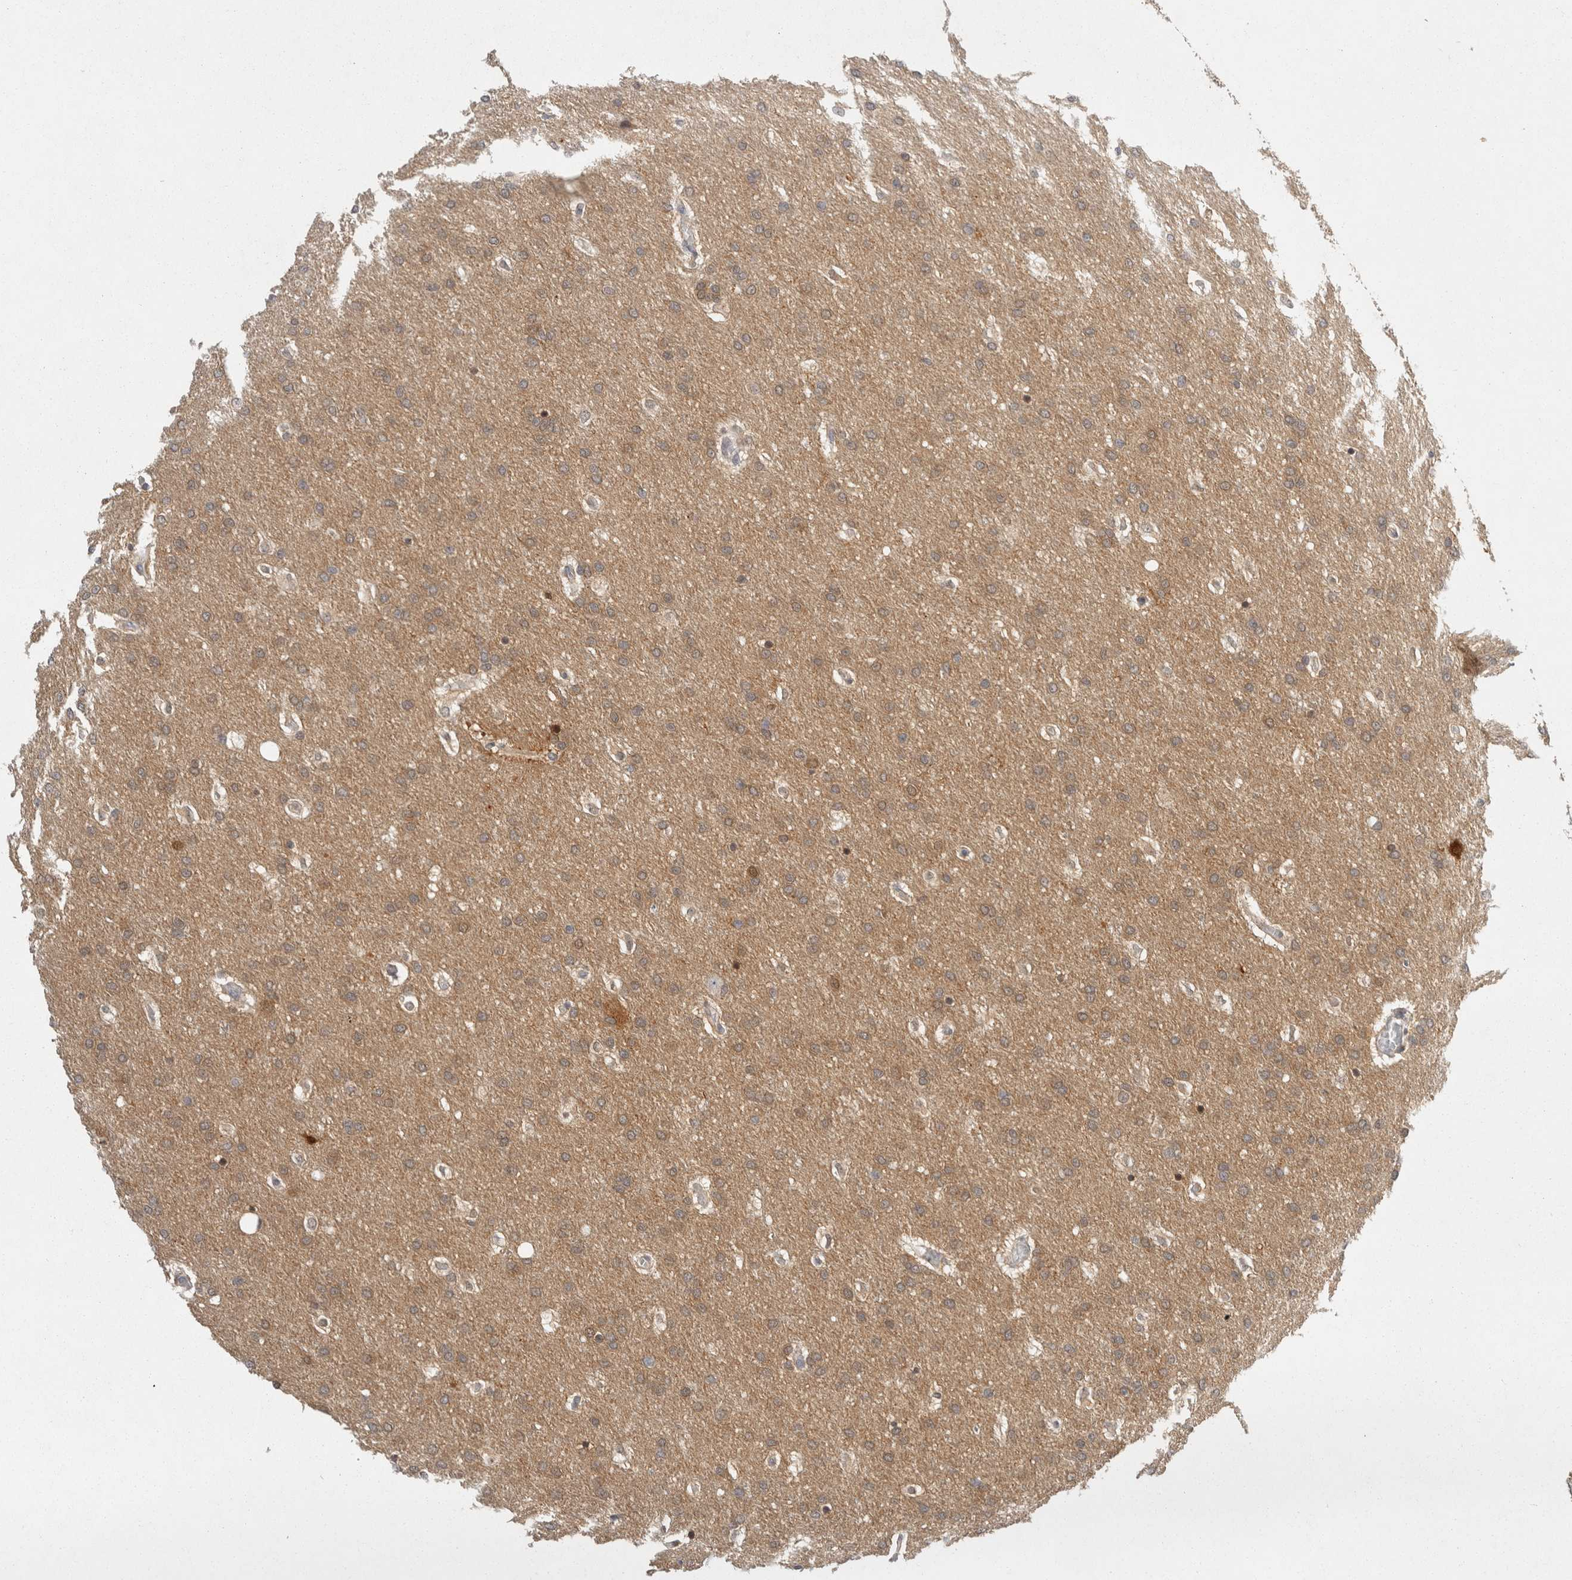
{"staining": {"intensity": "weak", "quantity": "<25%", "location": "cytoplasmic/membranous"}, "tissue": "glioma", "cell_type": "Tumor cells", "image_type": "cancer", "snomed": [{"axis": "morphology", "description": "Glioma, malignant, Low grade"}, {"axis": "topography", "description": "Brain"}], "caption": "High magnification brightfield microscopy of malignant glioma (low-grade) stained with DAB (3,3'-diaminobenzidine) (brown) and counterstained with hematoxylin (blue): tumor cells show no significant staining. The staining is performed using DAB brown chromogen with nuclei counter-stained in using hematoxylin.", "gene": "ACAT2", "patient": {"sex": "female", "age": 37}}